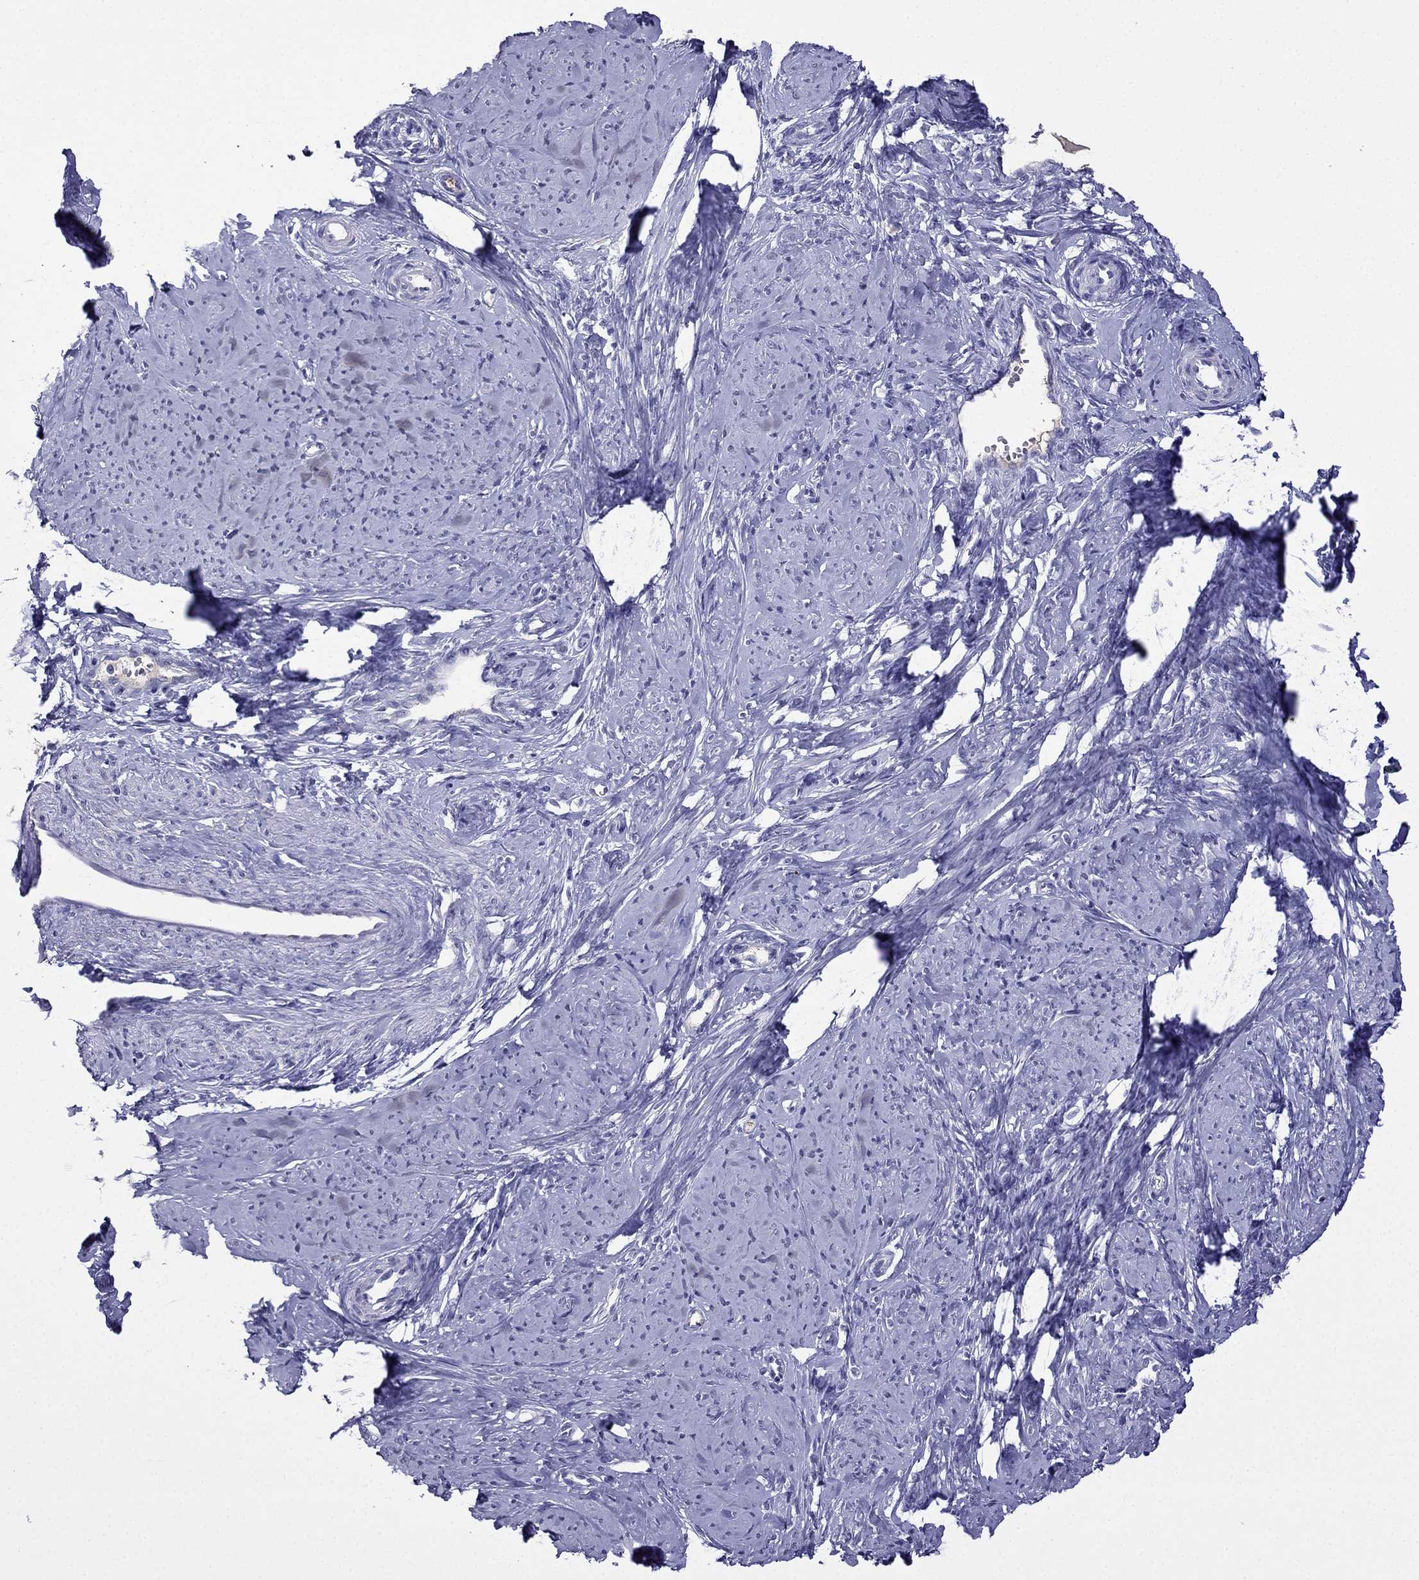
{"staining": {"intensity": "negative", "quantity": "none", "location": "none"}, "tissue": "smooth muscle", "cell_type": "Smooth muscle cells", "image_type": "normal", "snomed": [{"axis": "morphology", "description": "Normal tissue, NOS"}, {"axis": "topography", "description": "Smooth muscle"}], "caption": "This is an immunohistochemistry (IHC) photomicrograph of unremarkable smooth muscle. There is no staining in smooth muscle cells.", "gene": "CDHR4", "patient": {"sex": "female", "age": 48}}